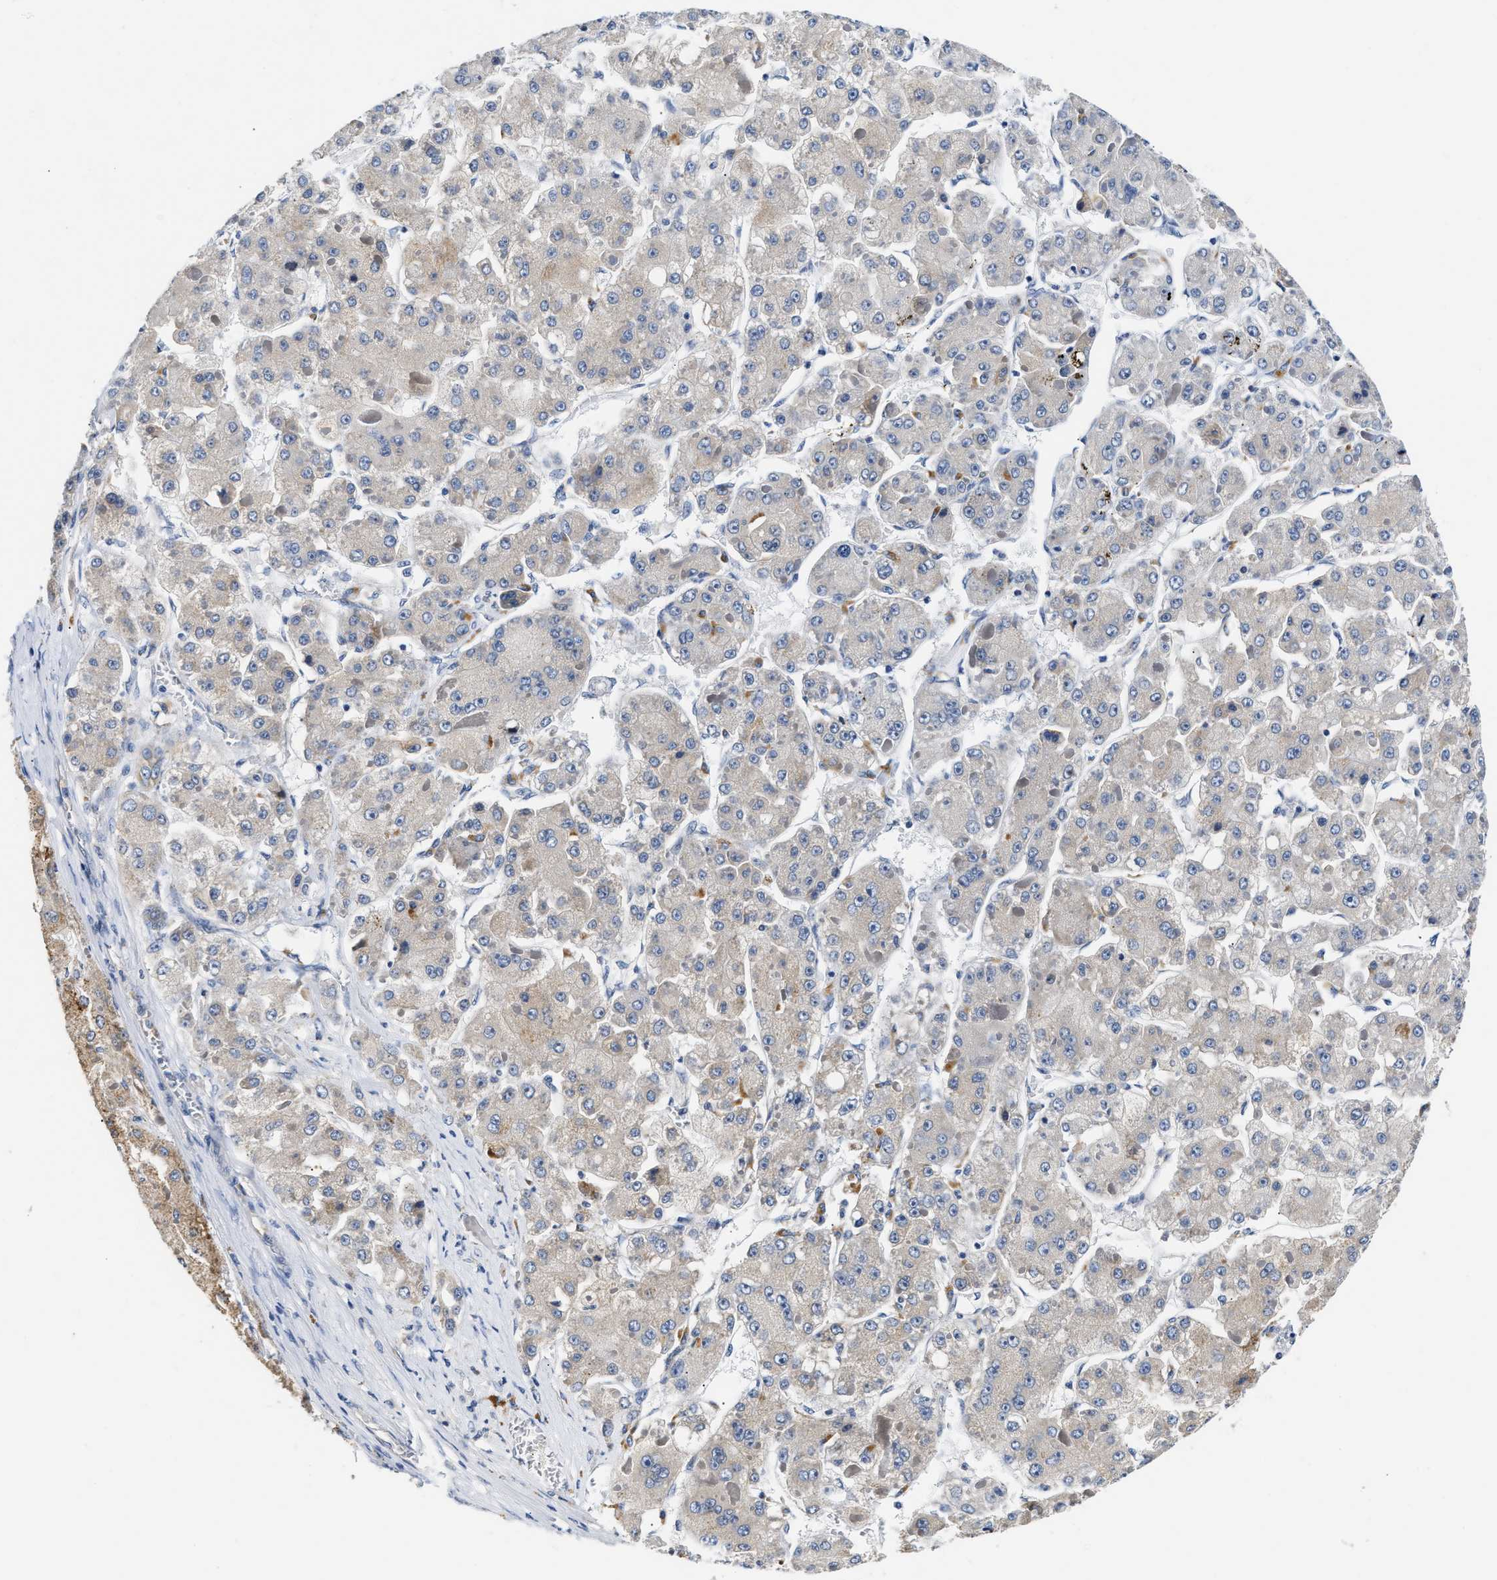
{"staining": {"intensity": "moderate", "quantity": "25%-75%", "location": "cytoplasmic/membranous"}, "tissue": "liver cancer", "cell_type": "Tumor cells", "image_type": "cancer", "snomed": [{"axis": "morphology", "description": "Carcinoma, Hepatocellular, NOS"}, {"axis": "topography", "description": "Liver"}], "caption": "Immunohistochemical staining of human liver cancer demonstrates moderate cytoplasmic/membranous protein positivity in about 25%-75% of tumor cells.", "gene": "FAM185A", "patient": {"sex": "female", "age": 73}}